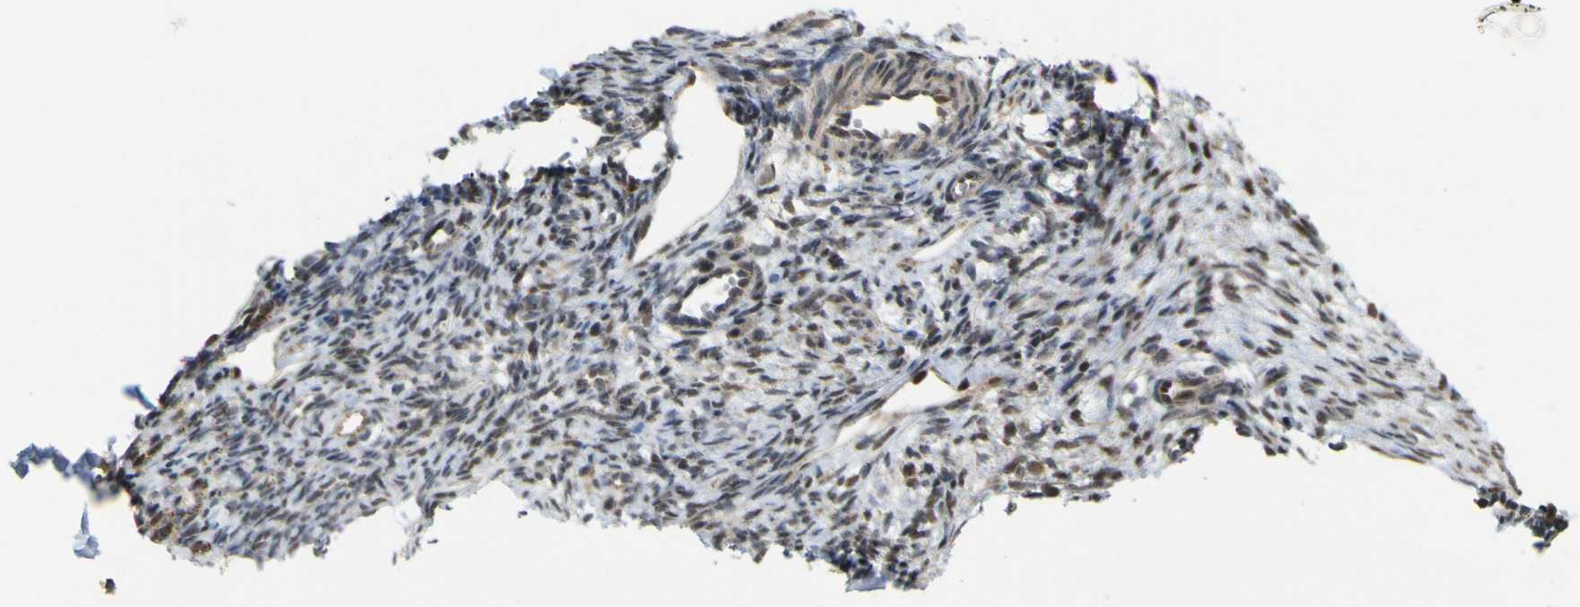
{"staining": {"intensity": "moderate", "quantity": "<25%", "location": "nuclear"}, "tissue": "ovary", "cell_type": "Ovarian stroma cells", "image_type": "normal", "snomed": [{"axis": "morphology", "description": "Normal tissue, NOS"}, {"axis": "topography", "description": "Ovary"}], "caption": "Ovary stained for a protein shows moderate nuclear positivity in ovarian stroma cells. The staining was performed using DAB (3,3'-diaminobenzidine), with brown indicating positive protein expression. Nuclei are stained blue with hematoxylin.", "gene": "ACBD5", "patient": {"sex": "female", "age": 33}}